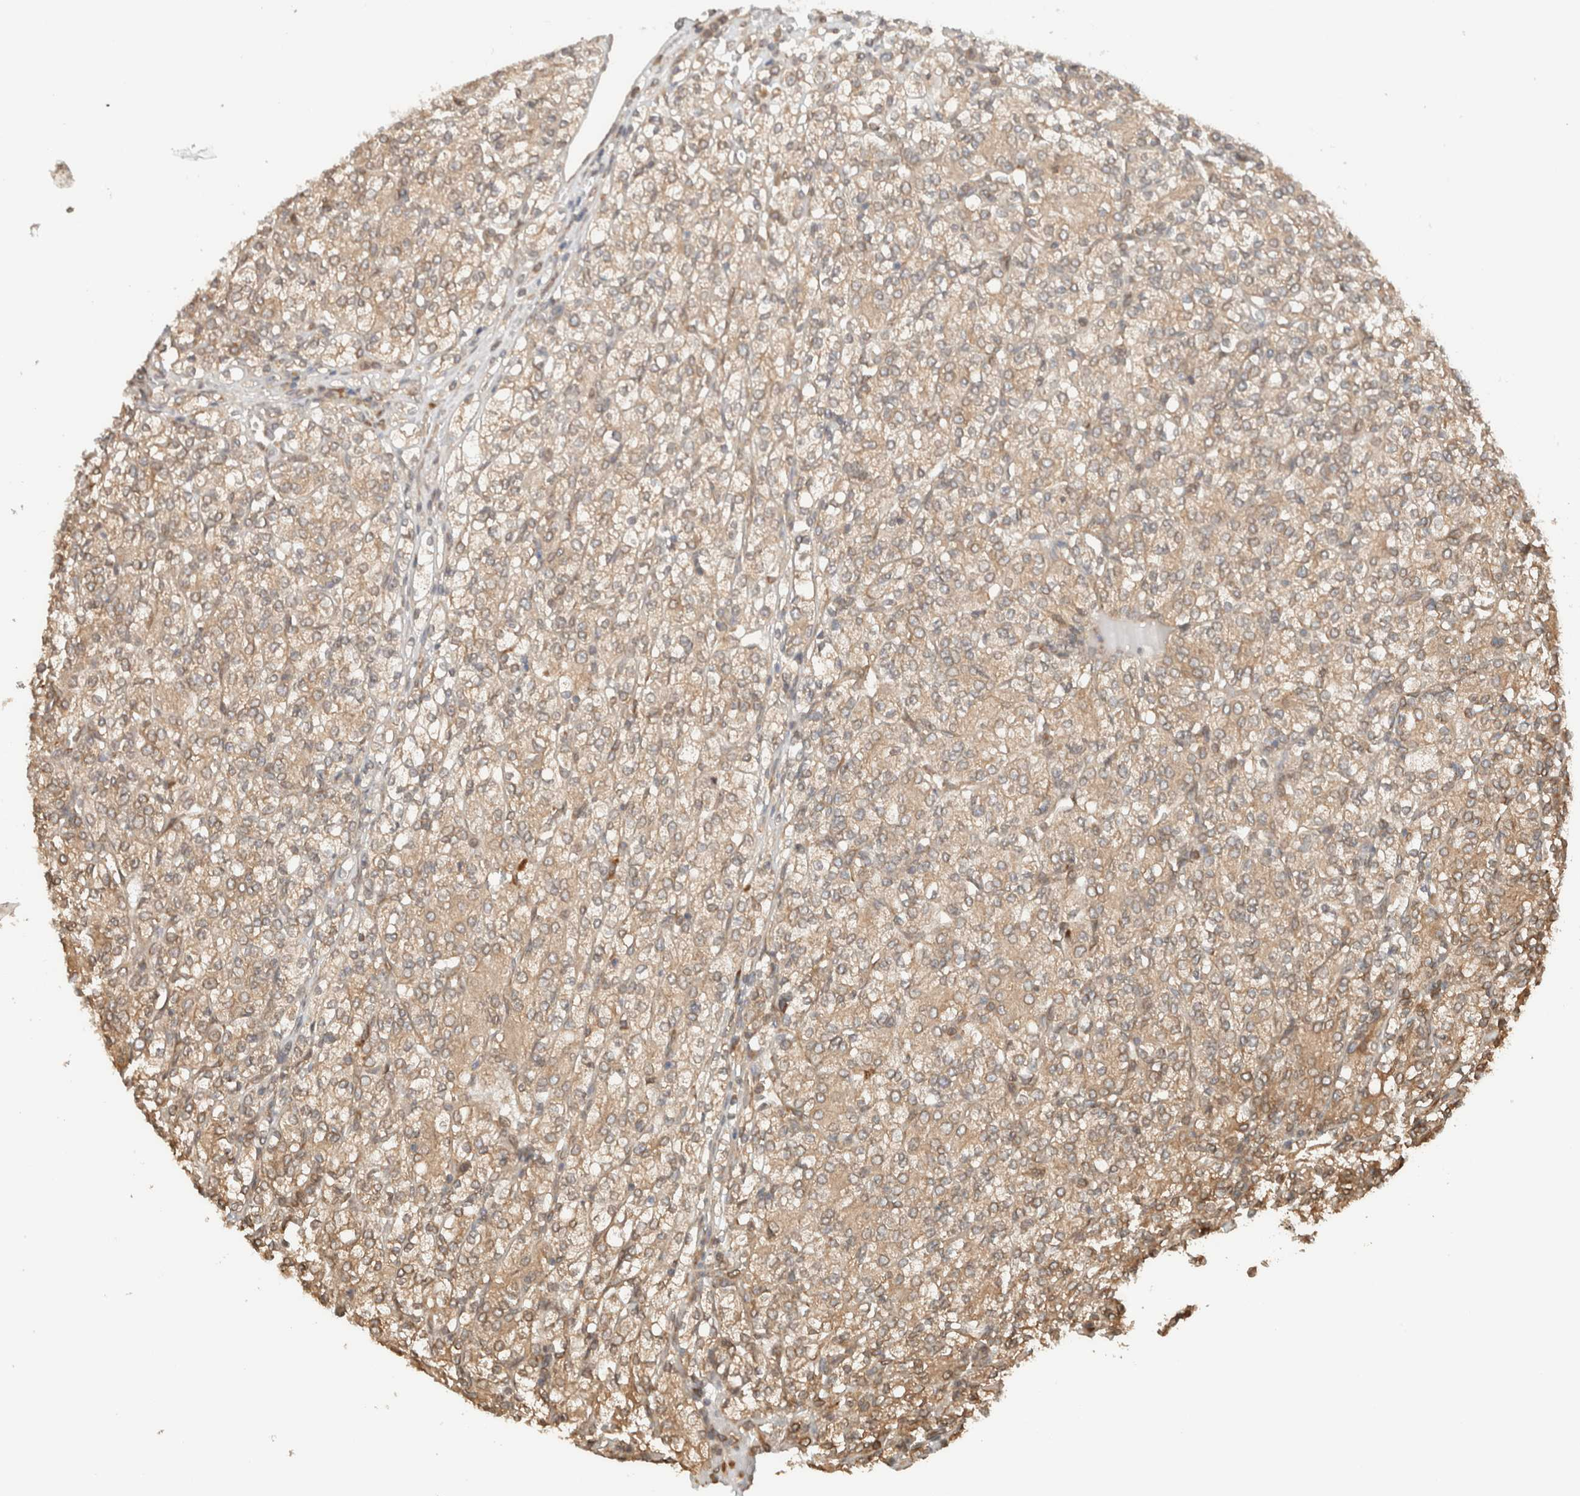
{"staining": {"intensity": "weak", "quantity": ">75%", "location": "cytoplasmic/membranous"}, "tissue": "renal cancer", "cell_type": "Tumor cells", "image_type": "cancer", "snomed": [{"axis": "morphology", "description": "Adenocarcinoma, NOS"}, {"axis": "topography", "description": "Kidney"}], "caption": "Immunohistochemistry image of renal adenocarcinoma stained for a protein (brown), which exhibits low levels of weak cytoplasmic/membranous positivity in approximately >75% of tumor cells.", "gene": "ARFGEF2", "patient": {"sex": "male", "age": 77}}